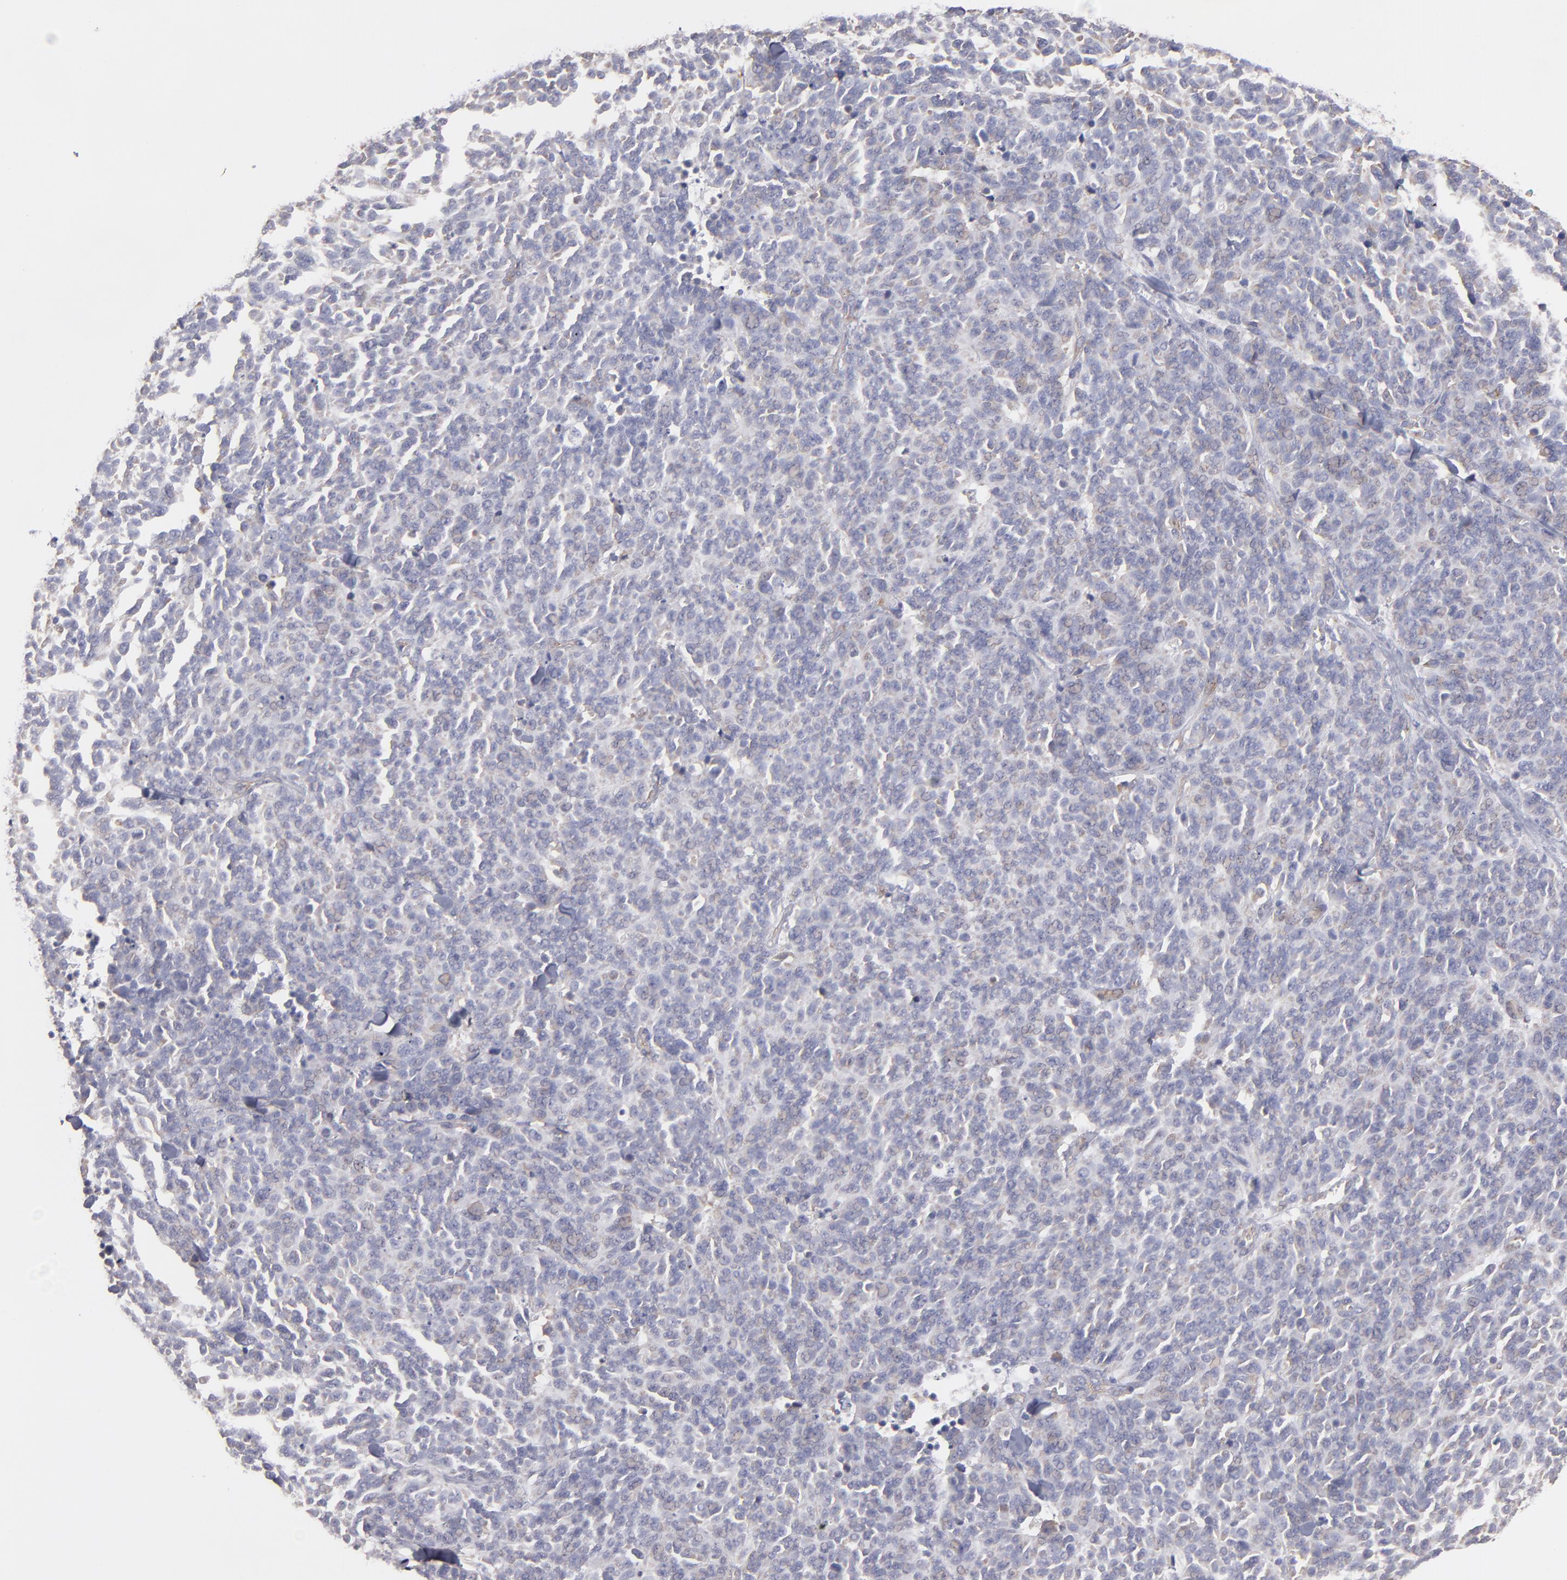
{"staining": {"intensity": "weak", "quantity": "<25%", "location": "cytoplasmic/membranous"}, "tissue": "lung cancer", "cell_type": "Tumor cells", "image_type": "cancer", "snomed": [{"axis": "morphology", "description": "Neoplasm, malignant, NOS"}, {"axis": "topography", "description": "Lung"}], "caption": "DAB (3,3'-diaminobenzidine) immunohistochemical staining of human lung malignant neoplasm shows no significant expression in tumor cells.", "gene": "ENTPD5", "patient": {"sex": "female", "age": 58}}